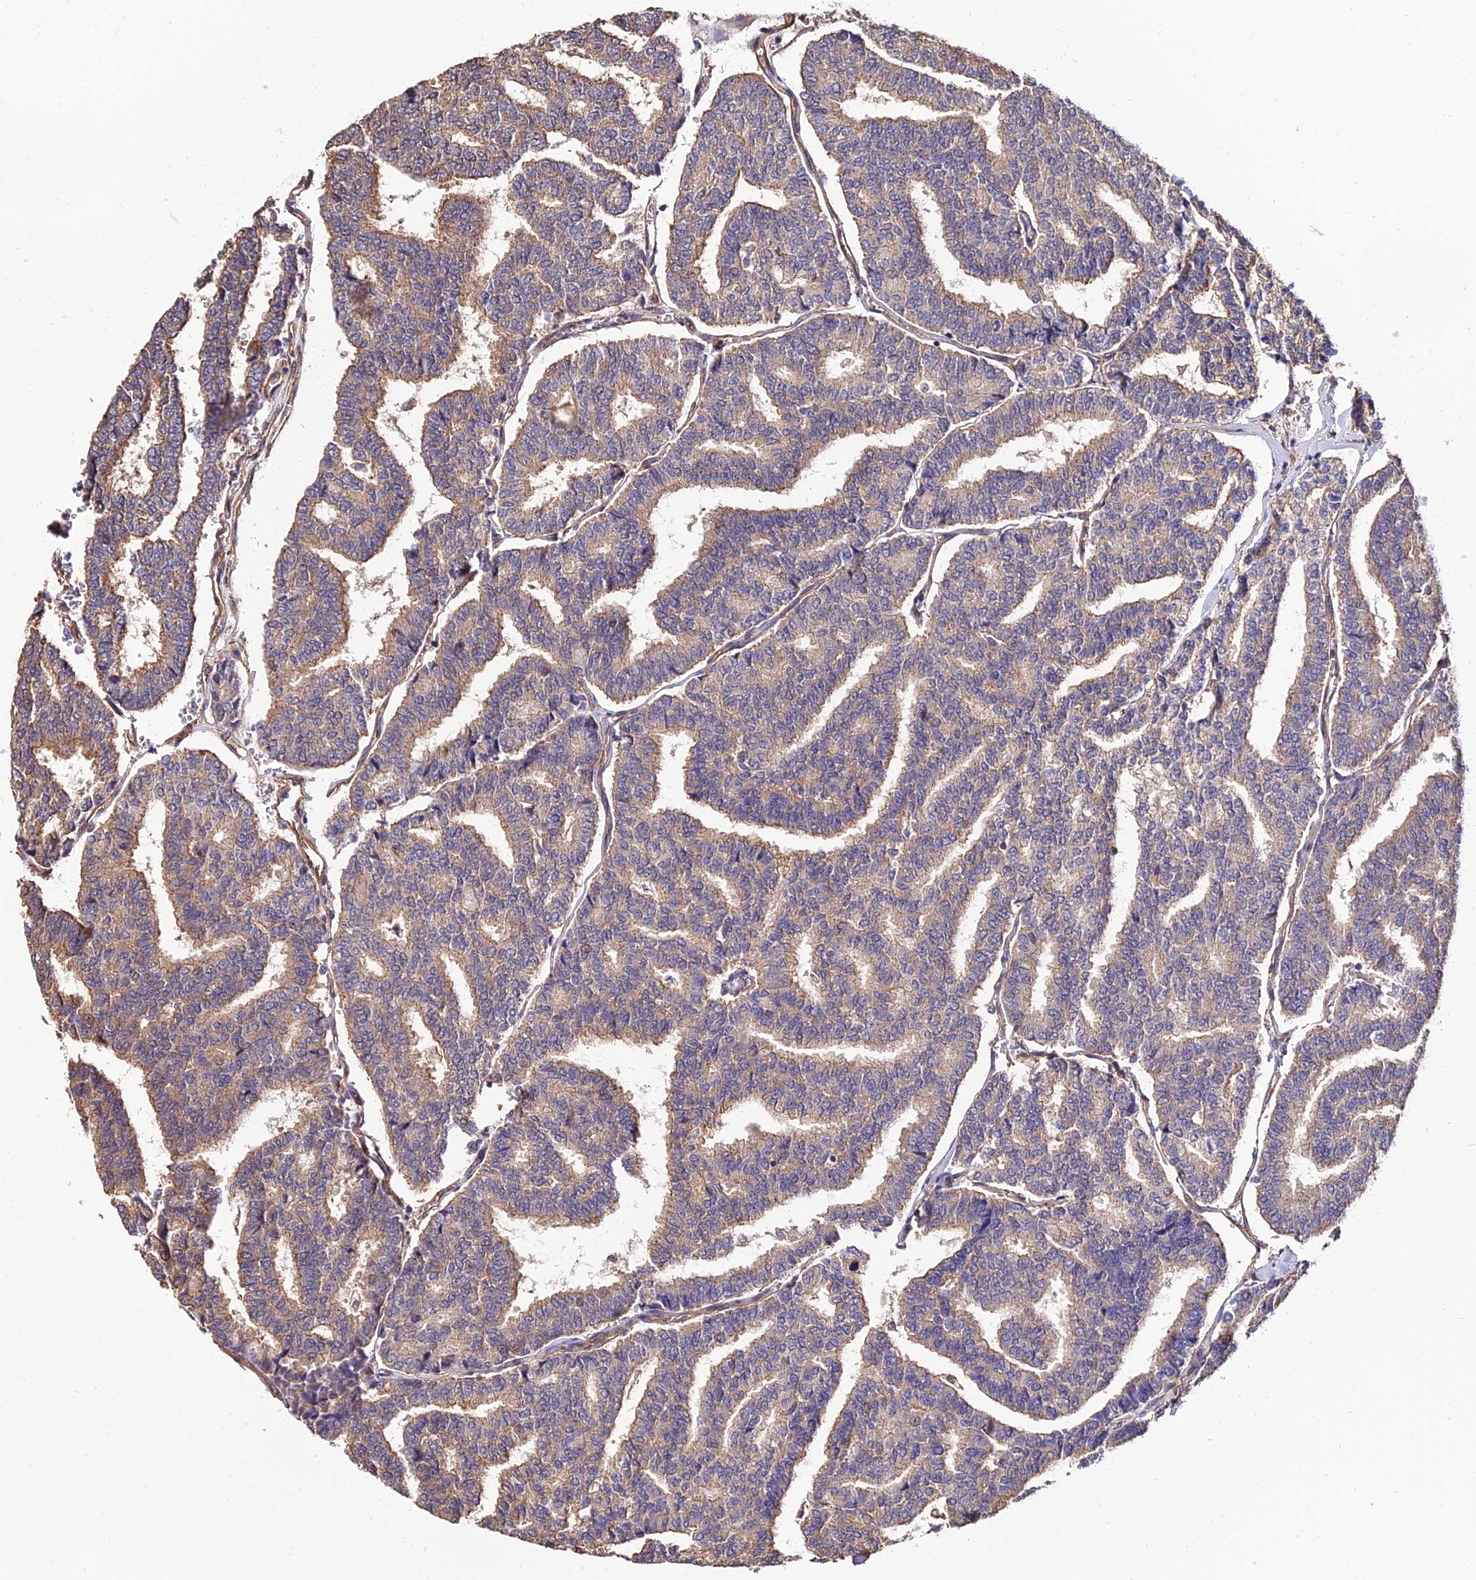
{"staining": {"intensity": "weak", "quantity": ">75%", "location": "cytoplasmic/membranous"}, "tissue": "thyroid cancer", "cell_type": "Tumor cells", "image_type": "cancer", "snomed": [{"axis": "morphology", "description": "Papillary adenocarcinoma, NOS"}, {"axis": "topography", "description": "Thyroid gland"}], "caption": "Brown immunohistochemical staining in human thyroid cancer demonstrates weak cytoplasmic/membranous expression in approximately >75% of tumor cells. Ihc stains the protein of interest in brown and the nuclei are stained blue.", "gene": "CALM2", "patient": {"sex": "female", "age": 35}}